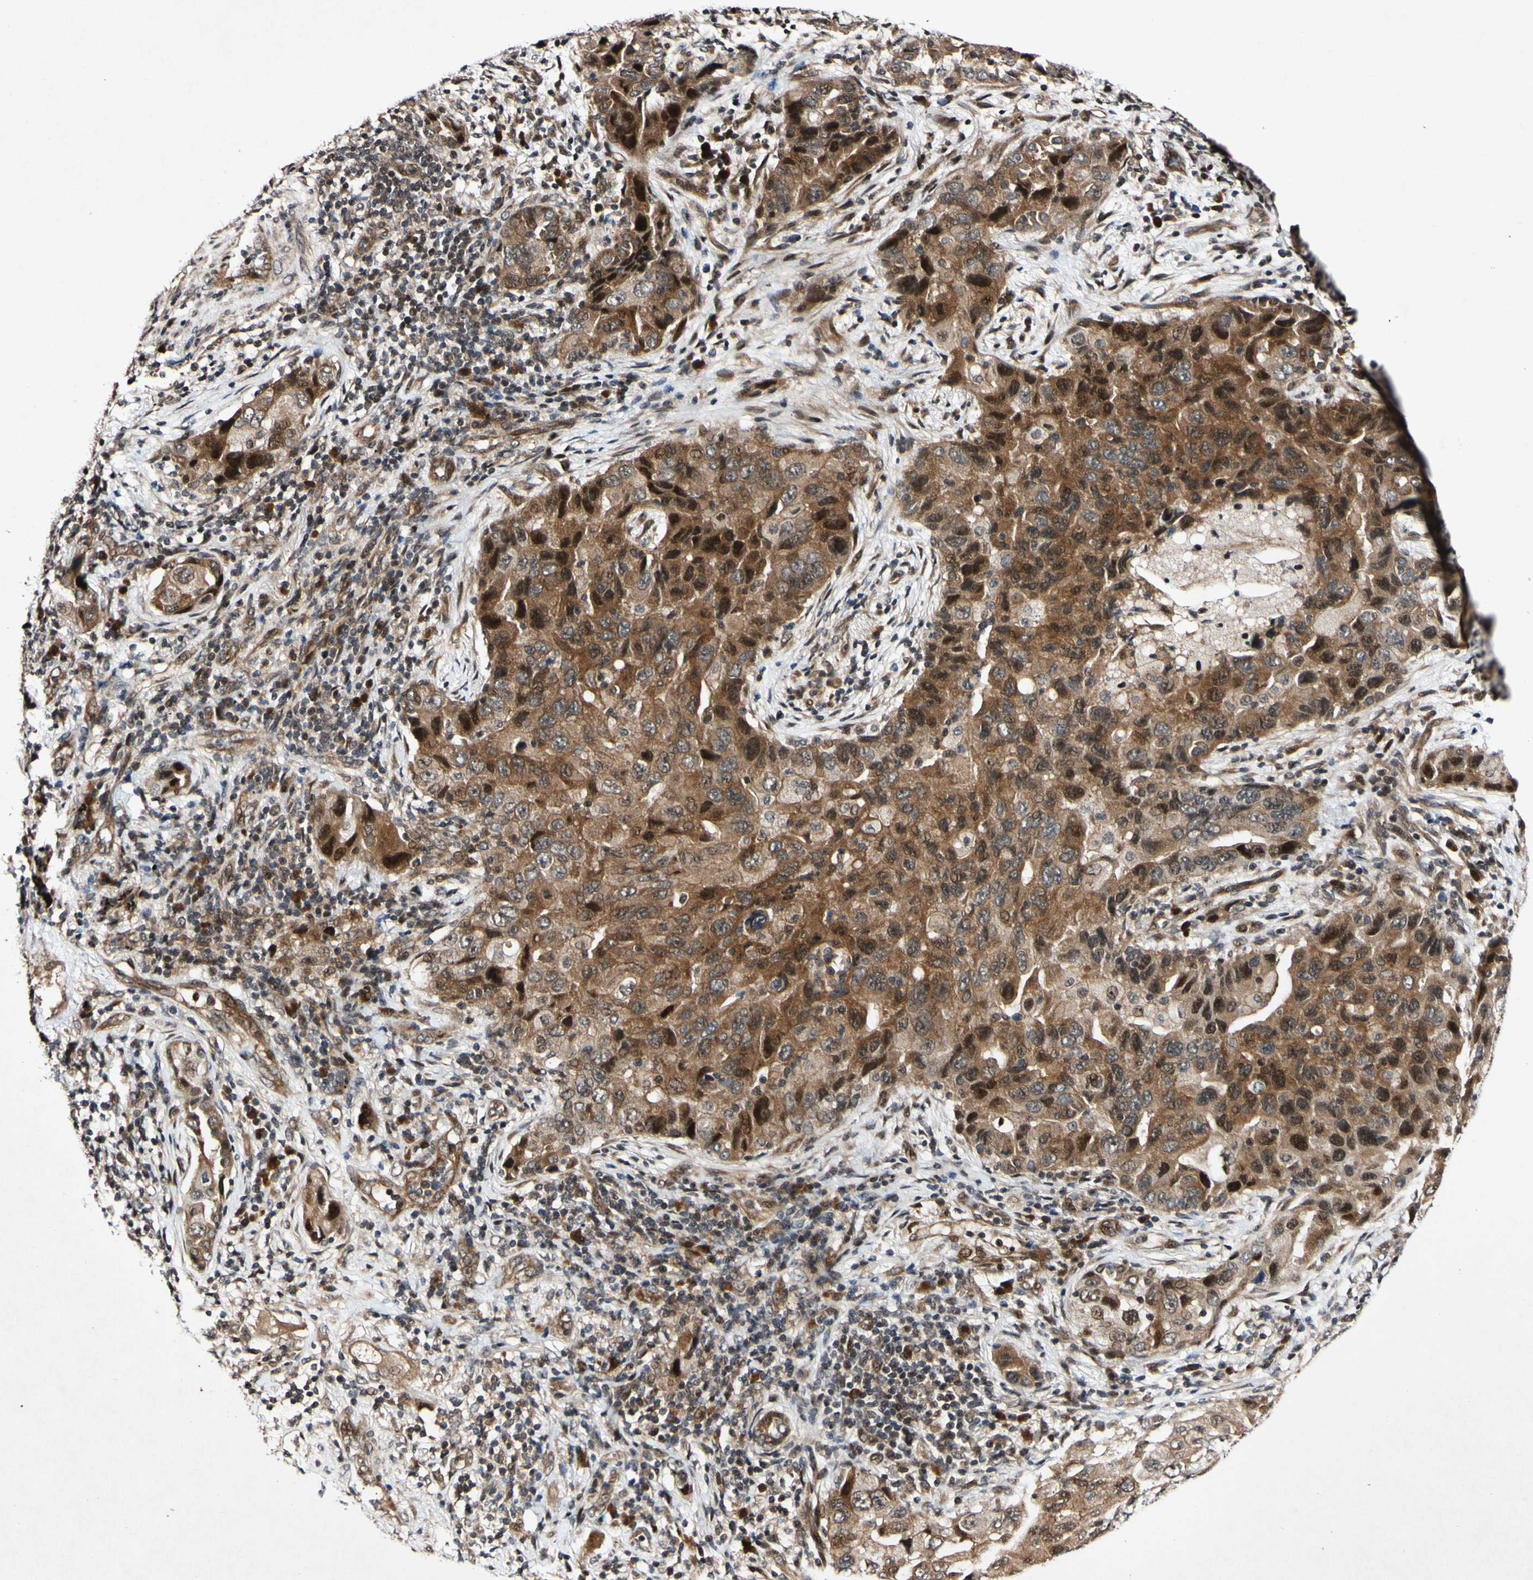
{"staining": {"intensity": "moderate", "quantity": ">75%", "location": "cytoplasmic/membranous,nuclear"}, "tissue": "lung cancer", "cell_type": "Tumor cells", "image_type": "cancer", "snomed": [{"axis": "morphology", "description": "Adenocarcinoma, NOS"}, {"axis": "topography", "description": "Lung"}], "caption": "Protein expression analysis of human lung adenocarcinoma reveals moderate cytoplasmic/membranous and nuclear expression in about >75% of tumor cells.", "gene": "CSNK1E", "patient": {"sex": "female", "age": 65}}